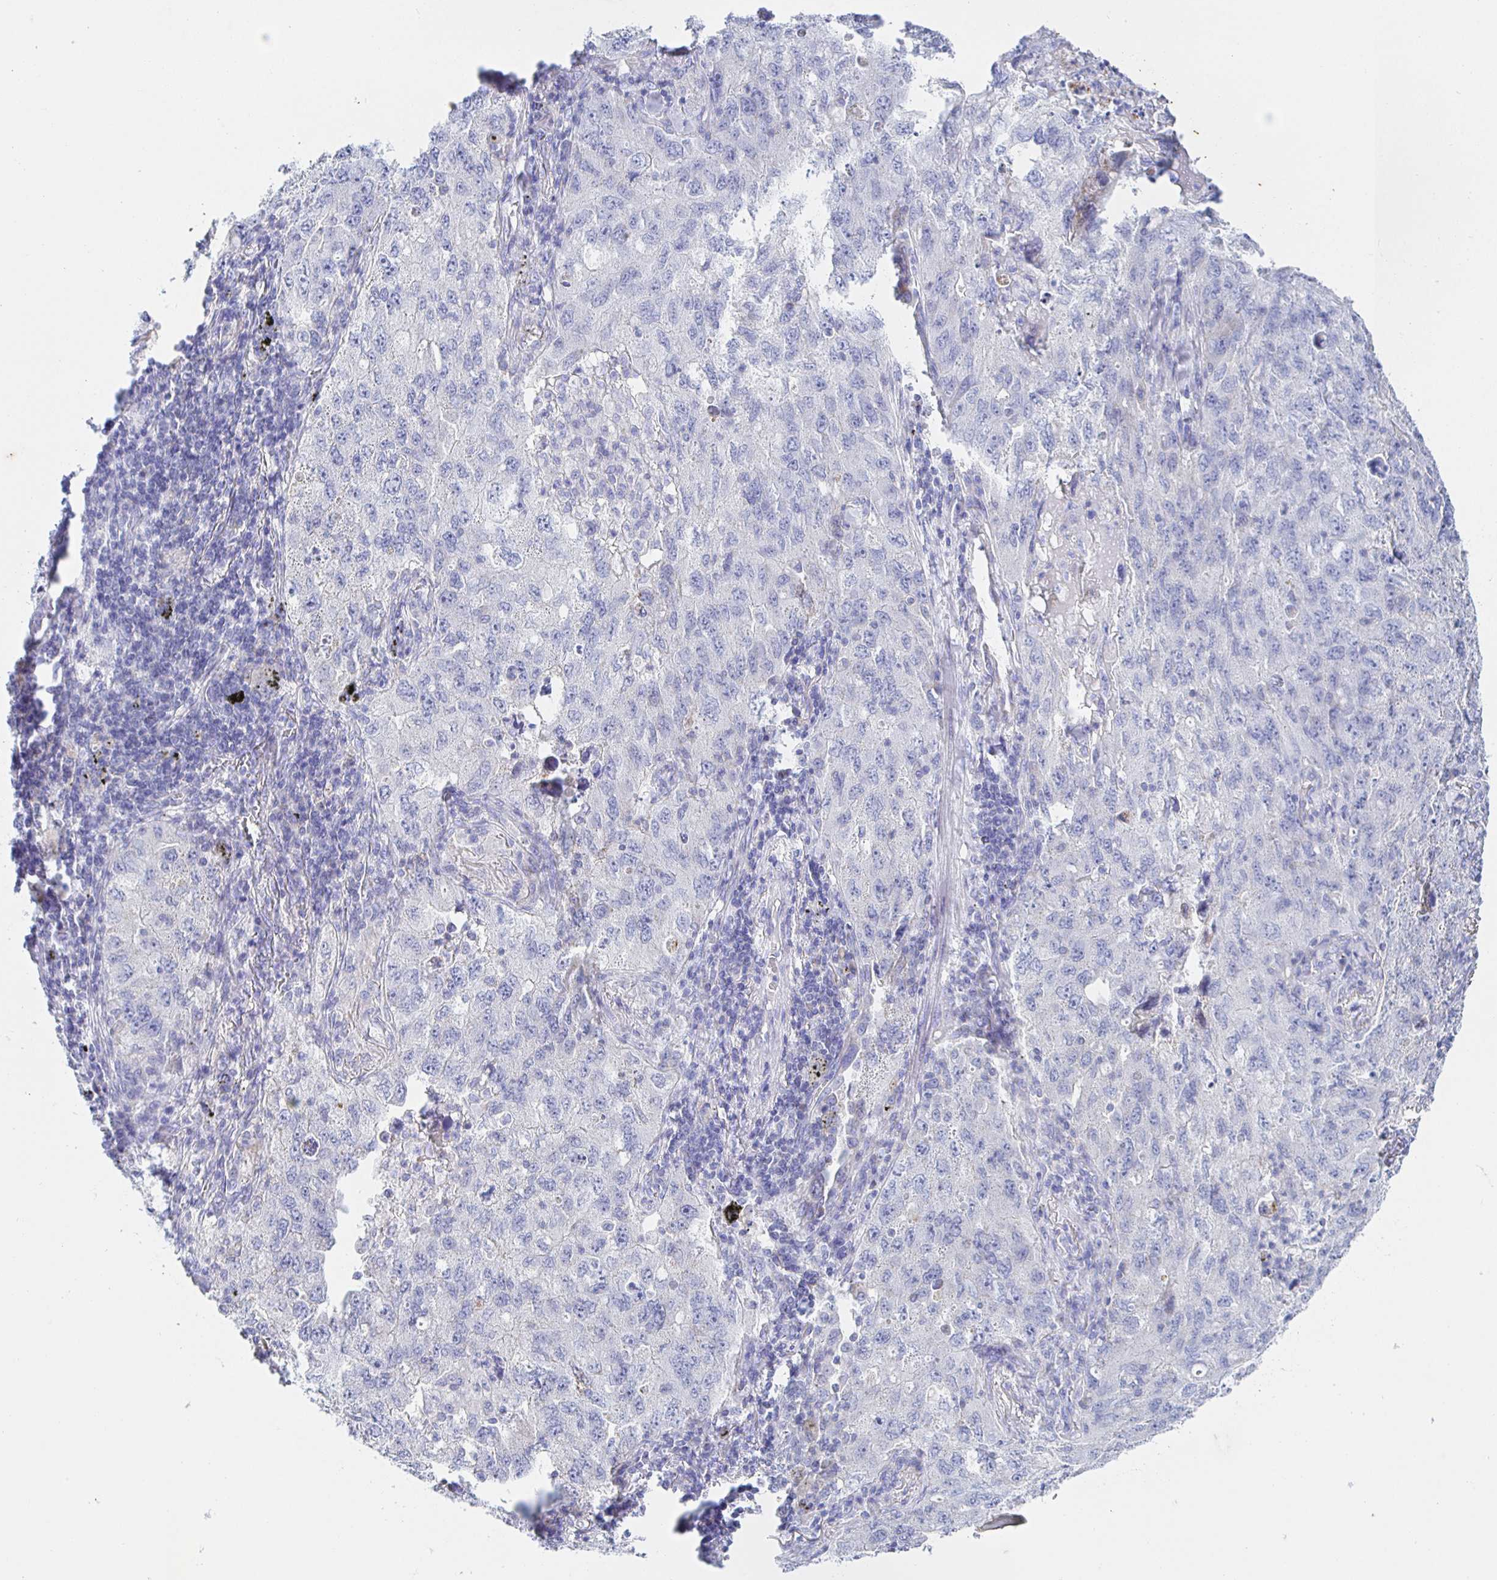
{"staining": {"intensity": "negative", "quantity": "none", "location": "none"}, "tissue": "lung cancer", "cell_type": "Tumor cells", "image_type": "cancer", "snomed": [{"axis": "morphology", "description": "Adenocarcinoma, NOS"}, {"axis": "topography", "description": "Lung"}], "caption": "This is a histopathology image of immunohistochemistry (IHC) staining of lung cancer (adenocarcinoma), which shows no staining in tumor cells. (Immunohistochemistry, brightfield microscopy, high magnification).", "gene": "SYNGR4", "patient": {"sex": "female", "age": 57}}